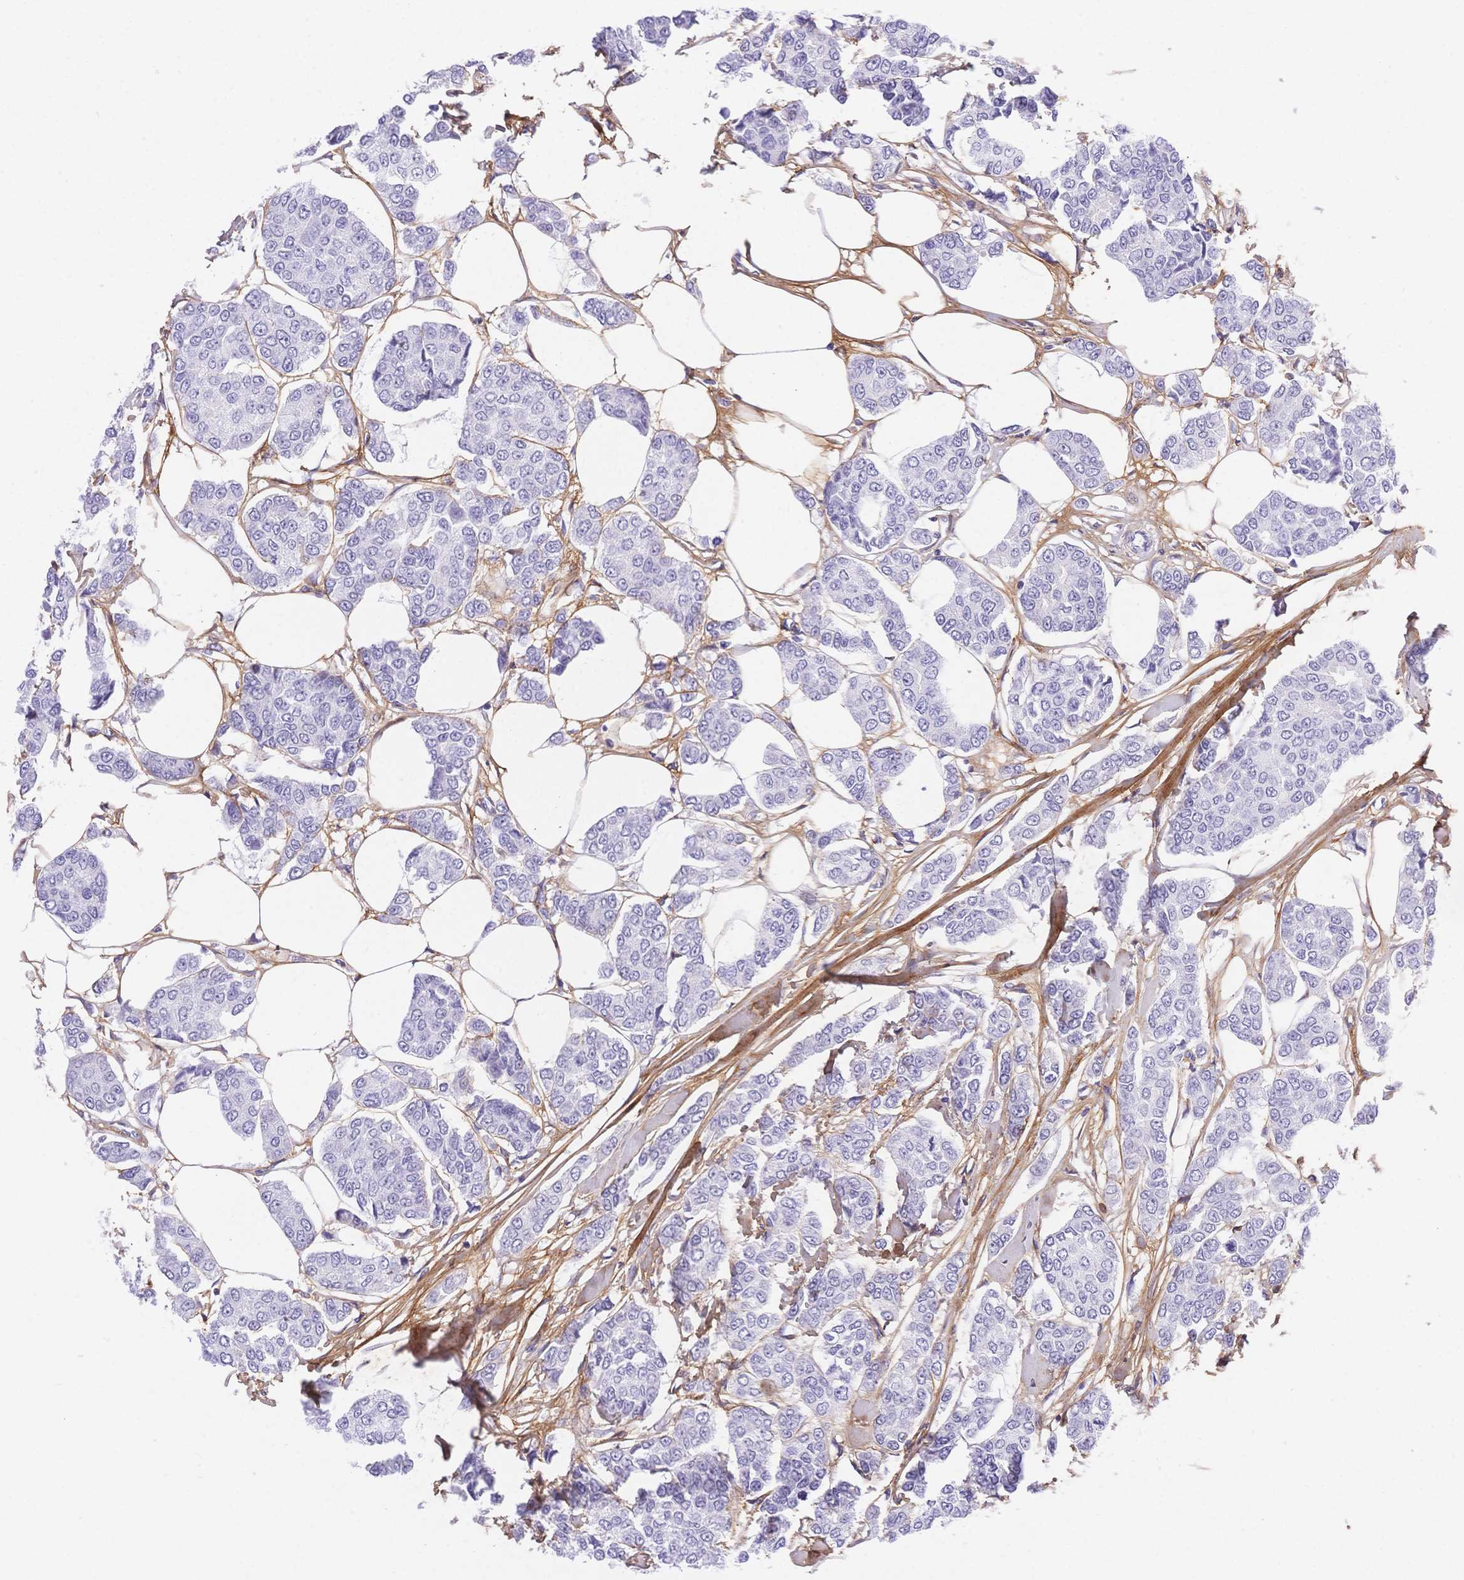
{"staining": {"intensity": "negative", "quantity": "none", "location": "none"}, "tissue": "breast cancer", "cell_type": "Tumor cells", "image_type": "cancer", "snomed": [{"axis": "morphology", "description": "Duct carcinoma"}, {"axis": "topography", "description": "Breast"}], "caption": "Immunohistochemistry of intraductal carcinoma (breast) demonstrates no expression in tumor cells. Nuclei are stained in blue.", "gene": "PDZD2", "patient": {"sex": "female", "age": 94}}